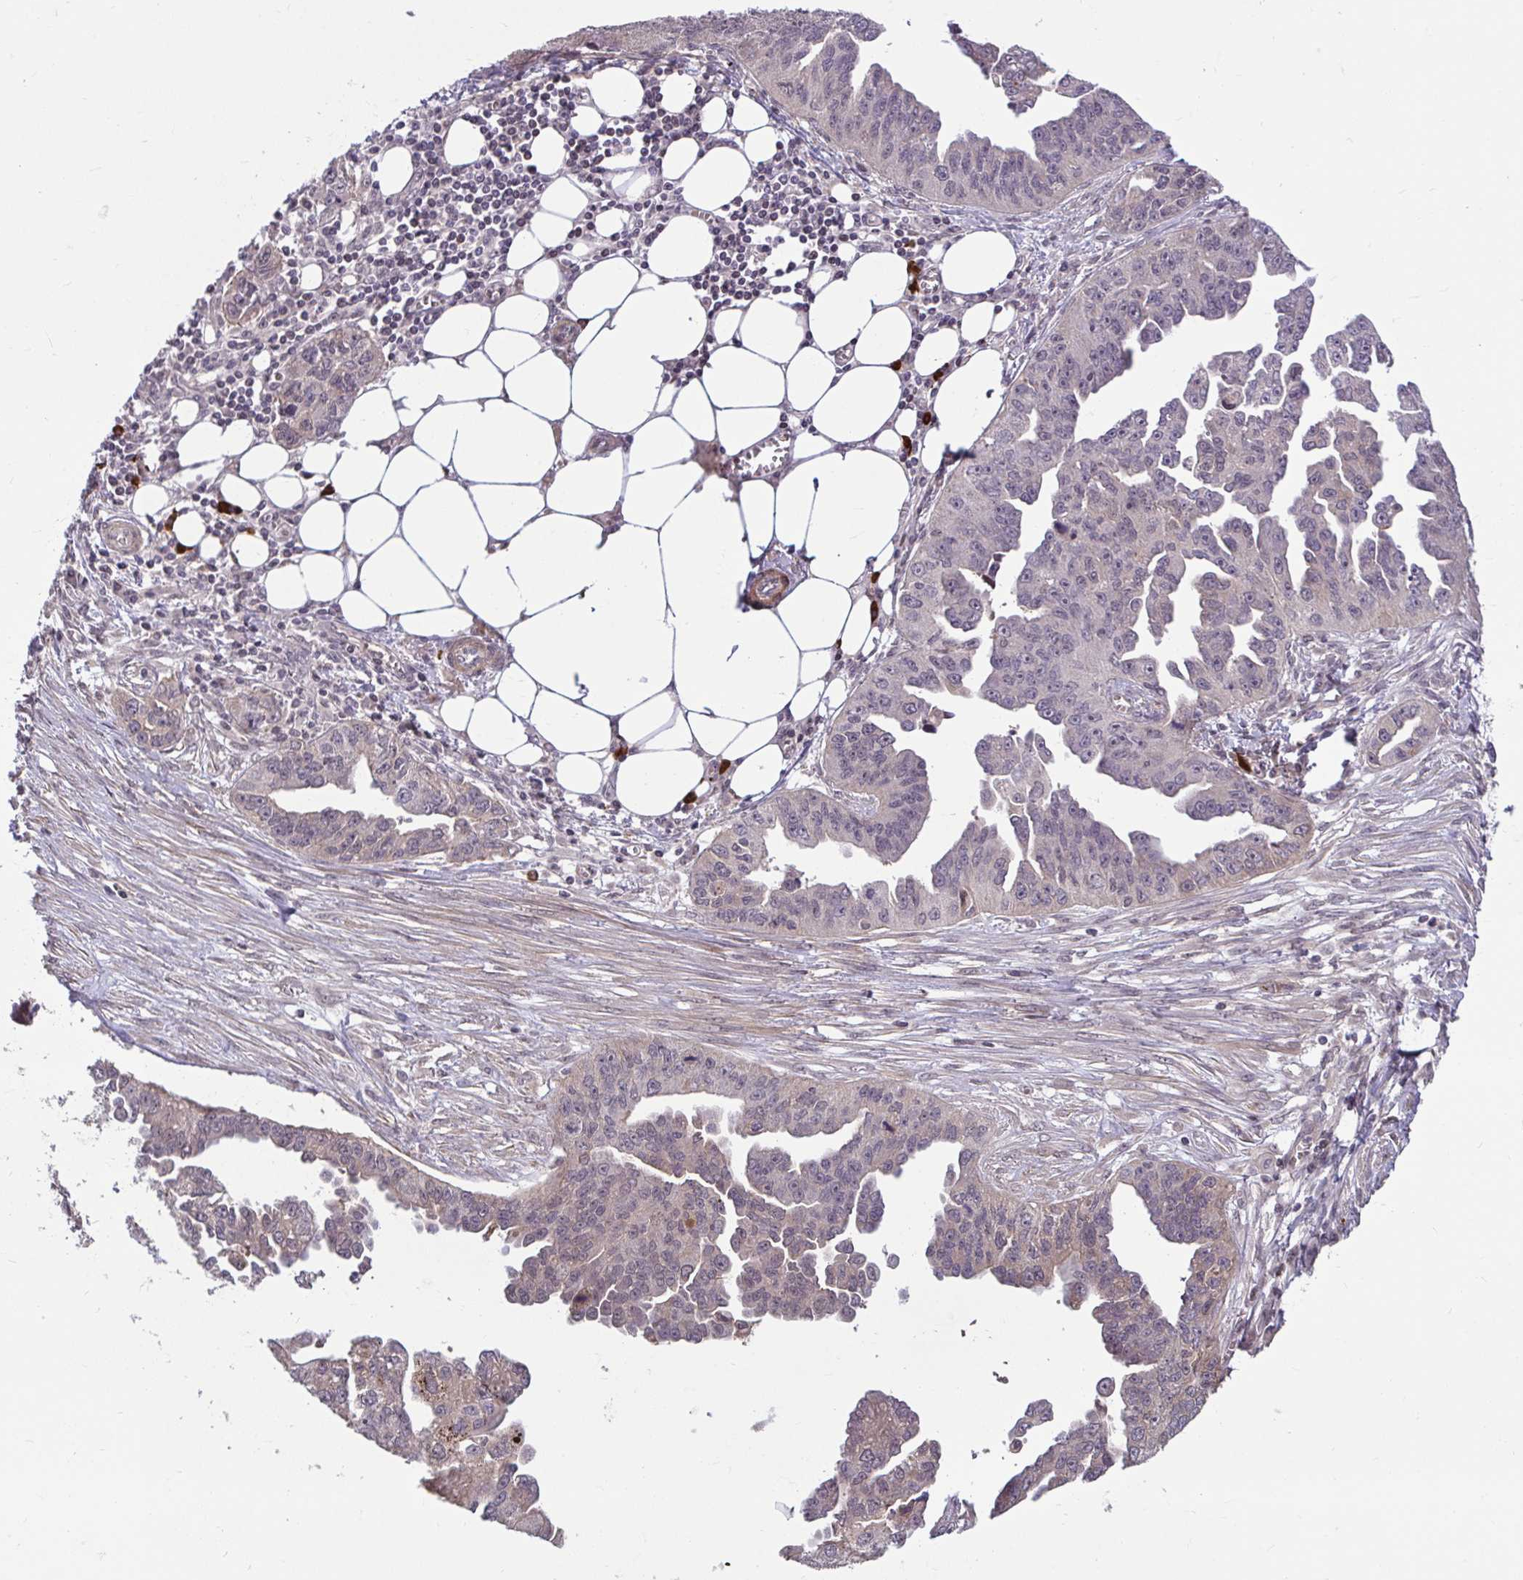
{"staining": {"intensity": "weak", "quantity": "25%-75%", "location": "nuclear"}, "tissue": "ovarian cancer", "cell_type": "Tumor cells", "image_type": "cancer", "snomed": [{"axis": "morphology", "description": "Cystadenocarcinoma, serous, NOS"}, {"axis": "topography", "description": "Ovary"}], "caption": "There is low levels of weak nuclear staining in tumor cells of ovarian cancer, as demonstrated by immunohistochemical staining (brown color).", "gene": "ZSCAN9", "patient": {"sex": "female", "age": 75}}